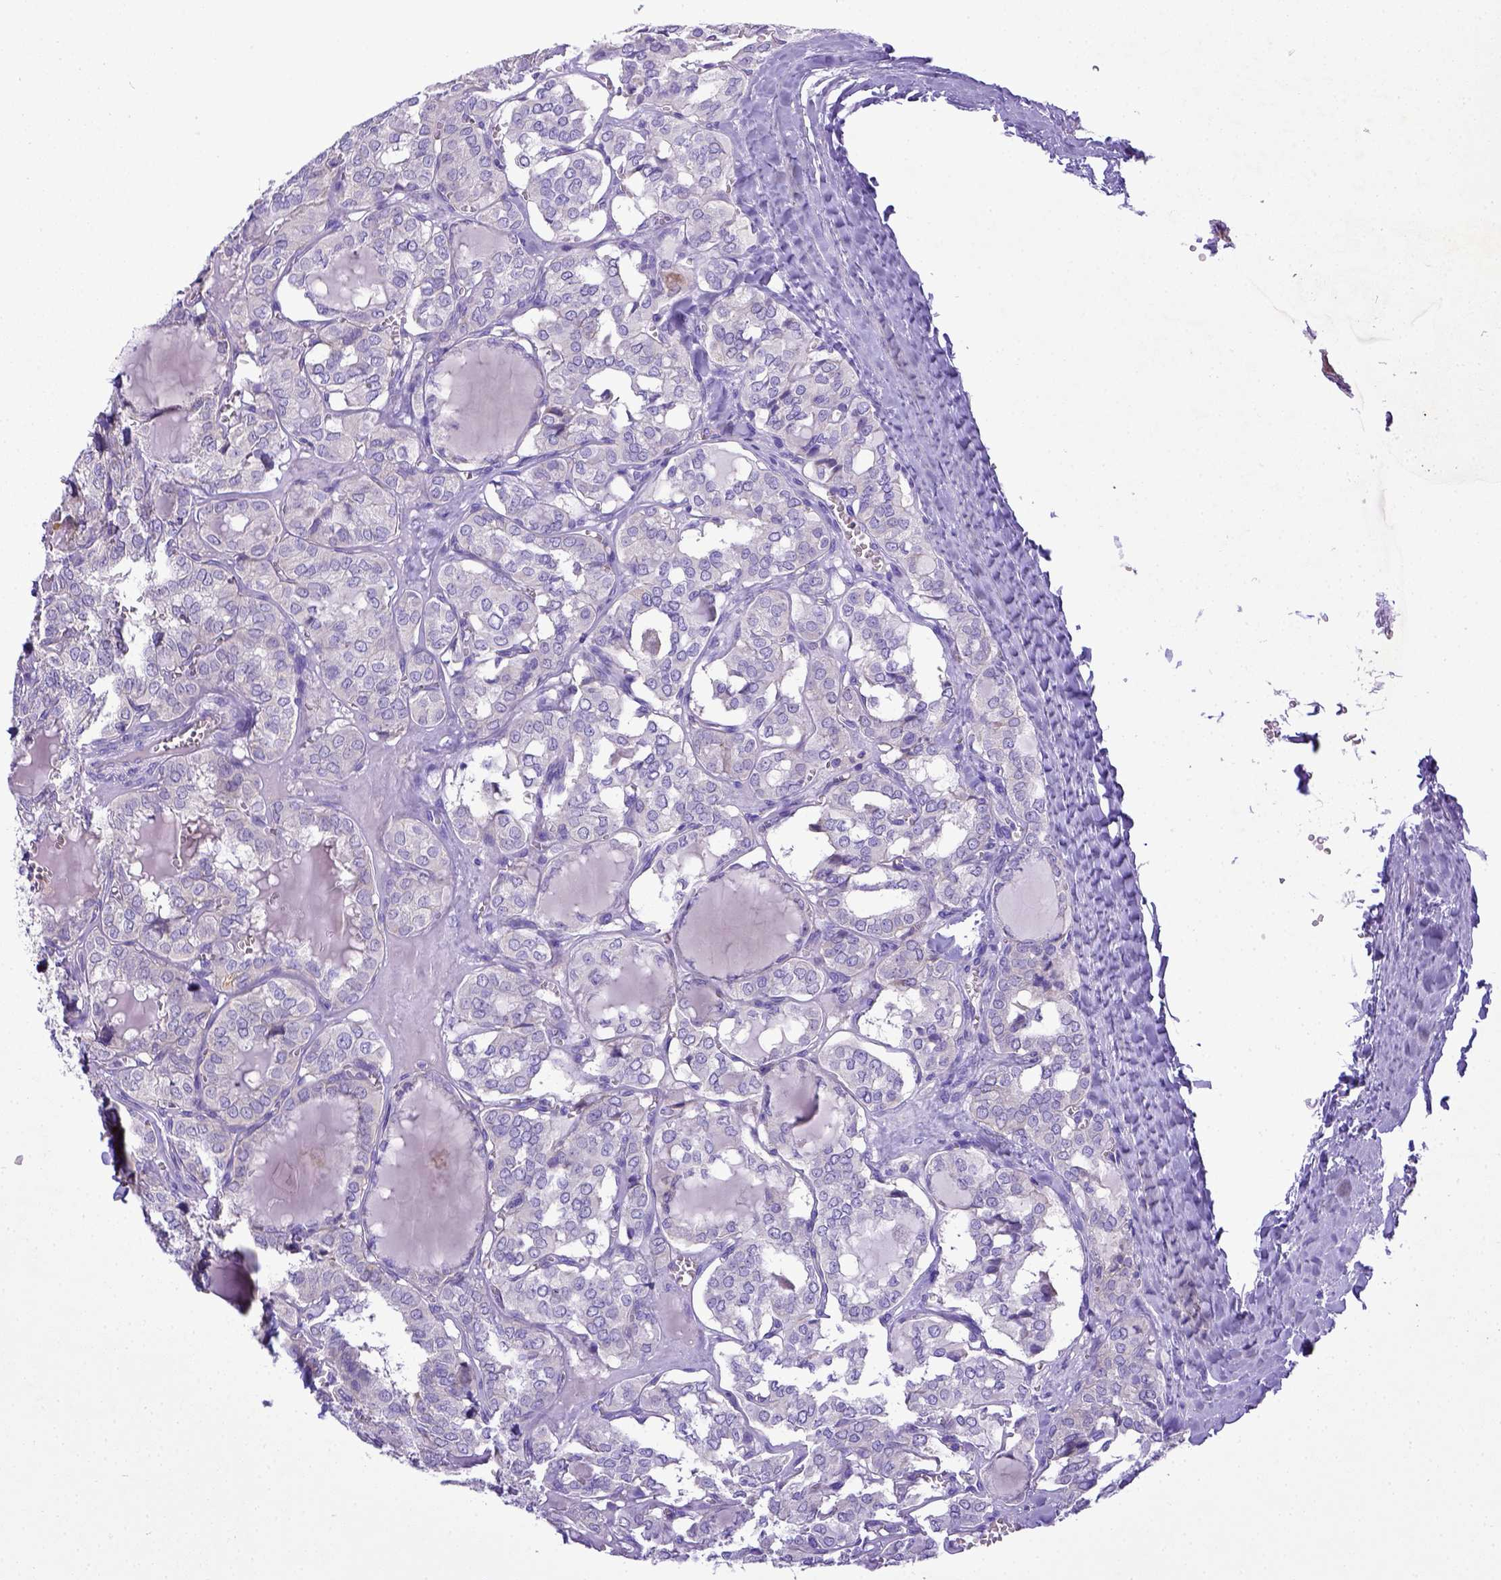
{"staining": {"intensity": "negative", "quantity": "none", "location": "none"}, "tissue": "thyroid cancer", "cell_type": "Tumor cells", "image_type": "cancer", "snomed": [{"axis": "morphology", "description": "Papillary adenocarcinoma, NOS"}, {"axis": "topography", "description": "Thyroid gland"}], "caption": "Immunohistochemistry (IHC) image of neoplastic tissue: human papillary adenocarcinoma (thyroid) stained with DAB (3,3'-diaminobenzidine) demonstrates no significant protein positivity in tumor cells.", "gene": "CD40", "patient": {"sex": "female", "age": 41}}